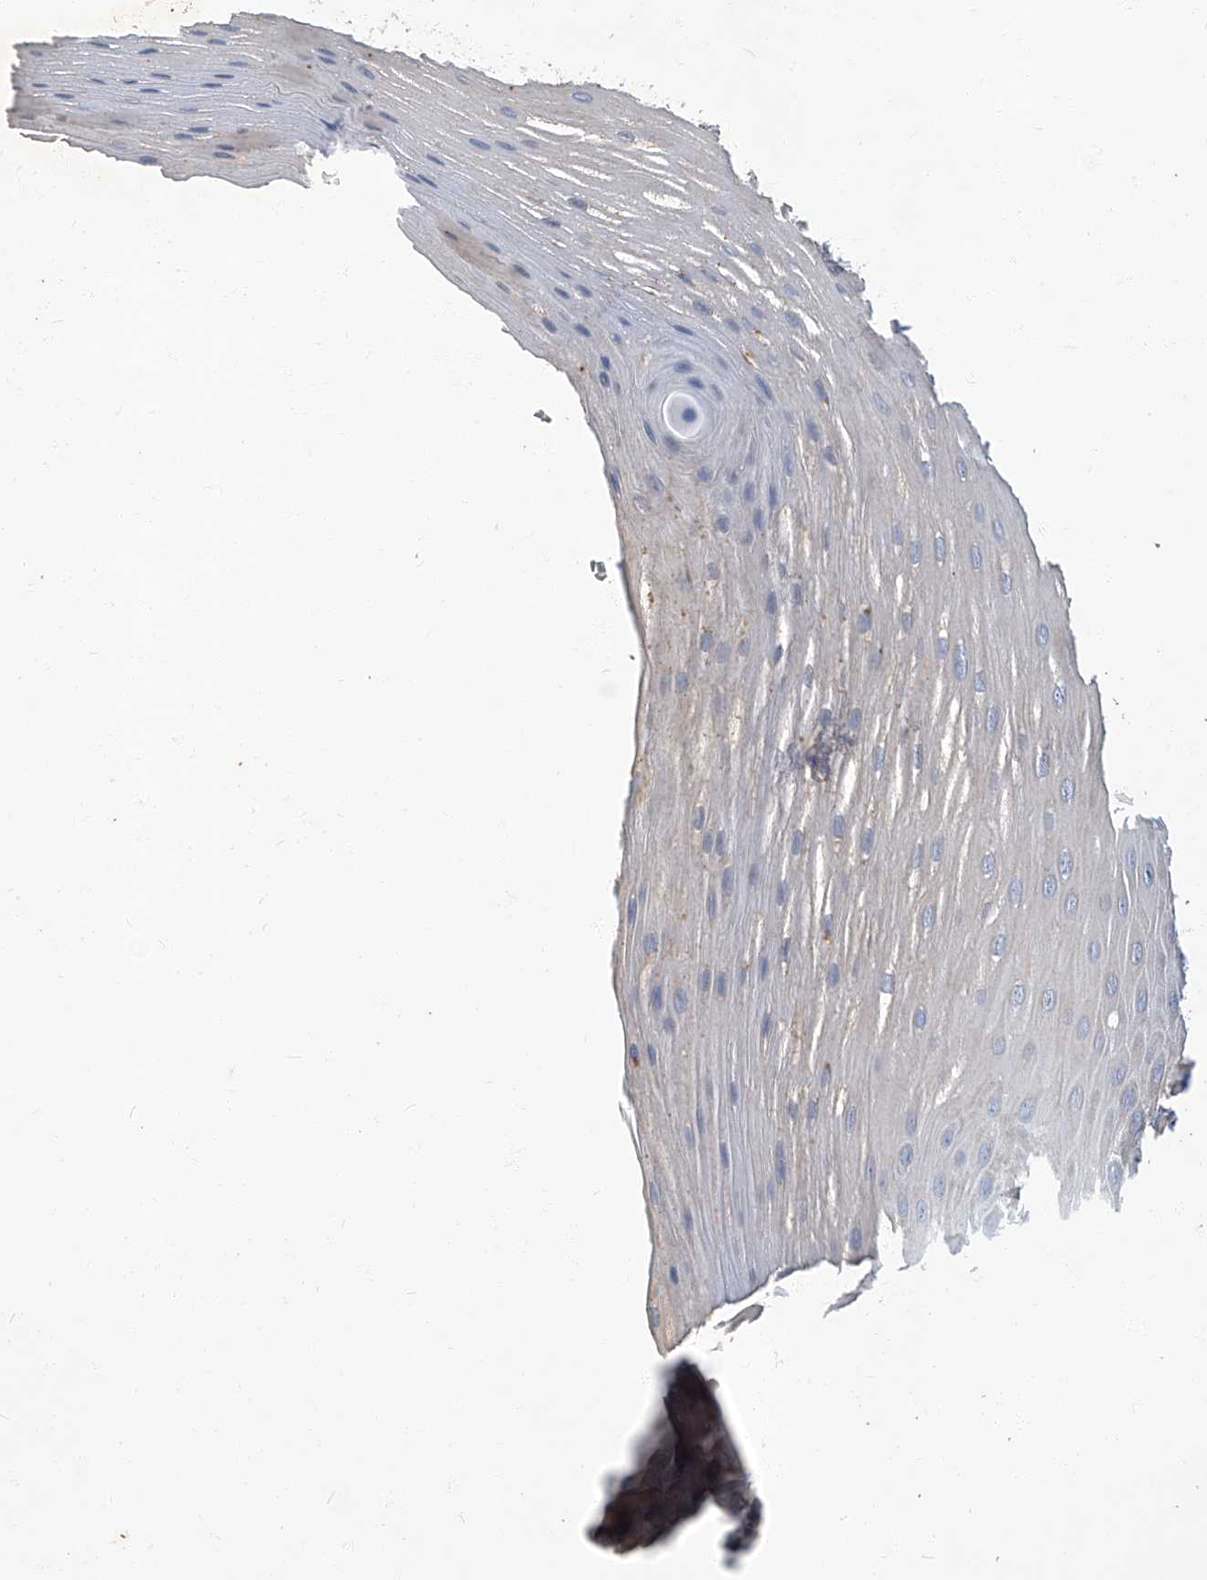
{"staining": {"intensity": "negative", "quantity": "none", "location": "none"}, "tissue": "esophagus", "cell_type": "Squamous epithelial cells", "image_type": "normal", "snomed": [{"axis": "morphology", "description": "Normal tissue, NOS"}, {"axis": "topography", "description": "Esophagus"}], "caption": "High power microscopy micrograph of an IHC image of unremarkable esophagus, revealing no significant positivity in squamous epithelial cells. The staining is performed using DAB (3,3'-diaminobenzidine) brown chromogen with nuclei counter-stained in using hematoxylin.", "gene": "TGFBR1", "patient": {"sex": "male", "age": 62}}